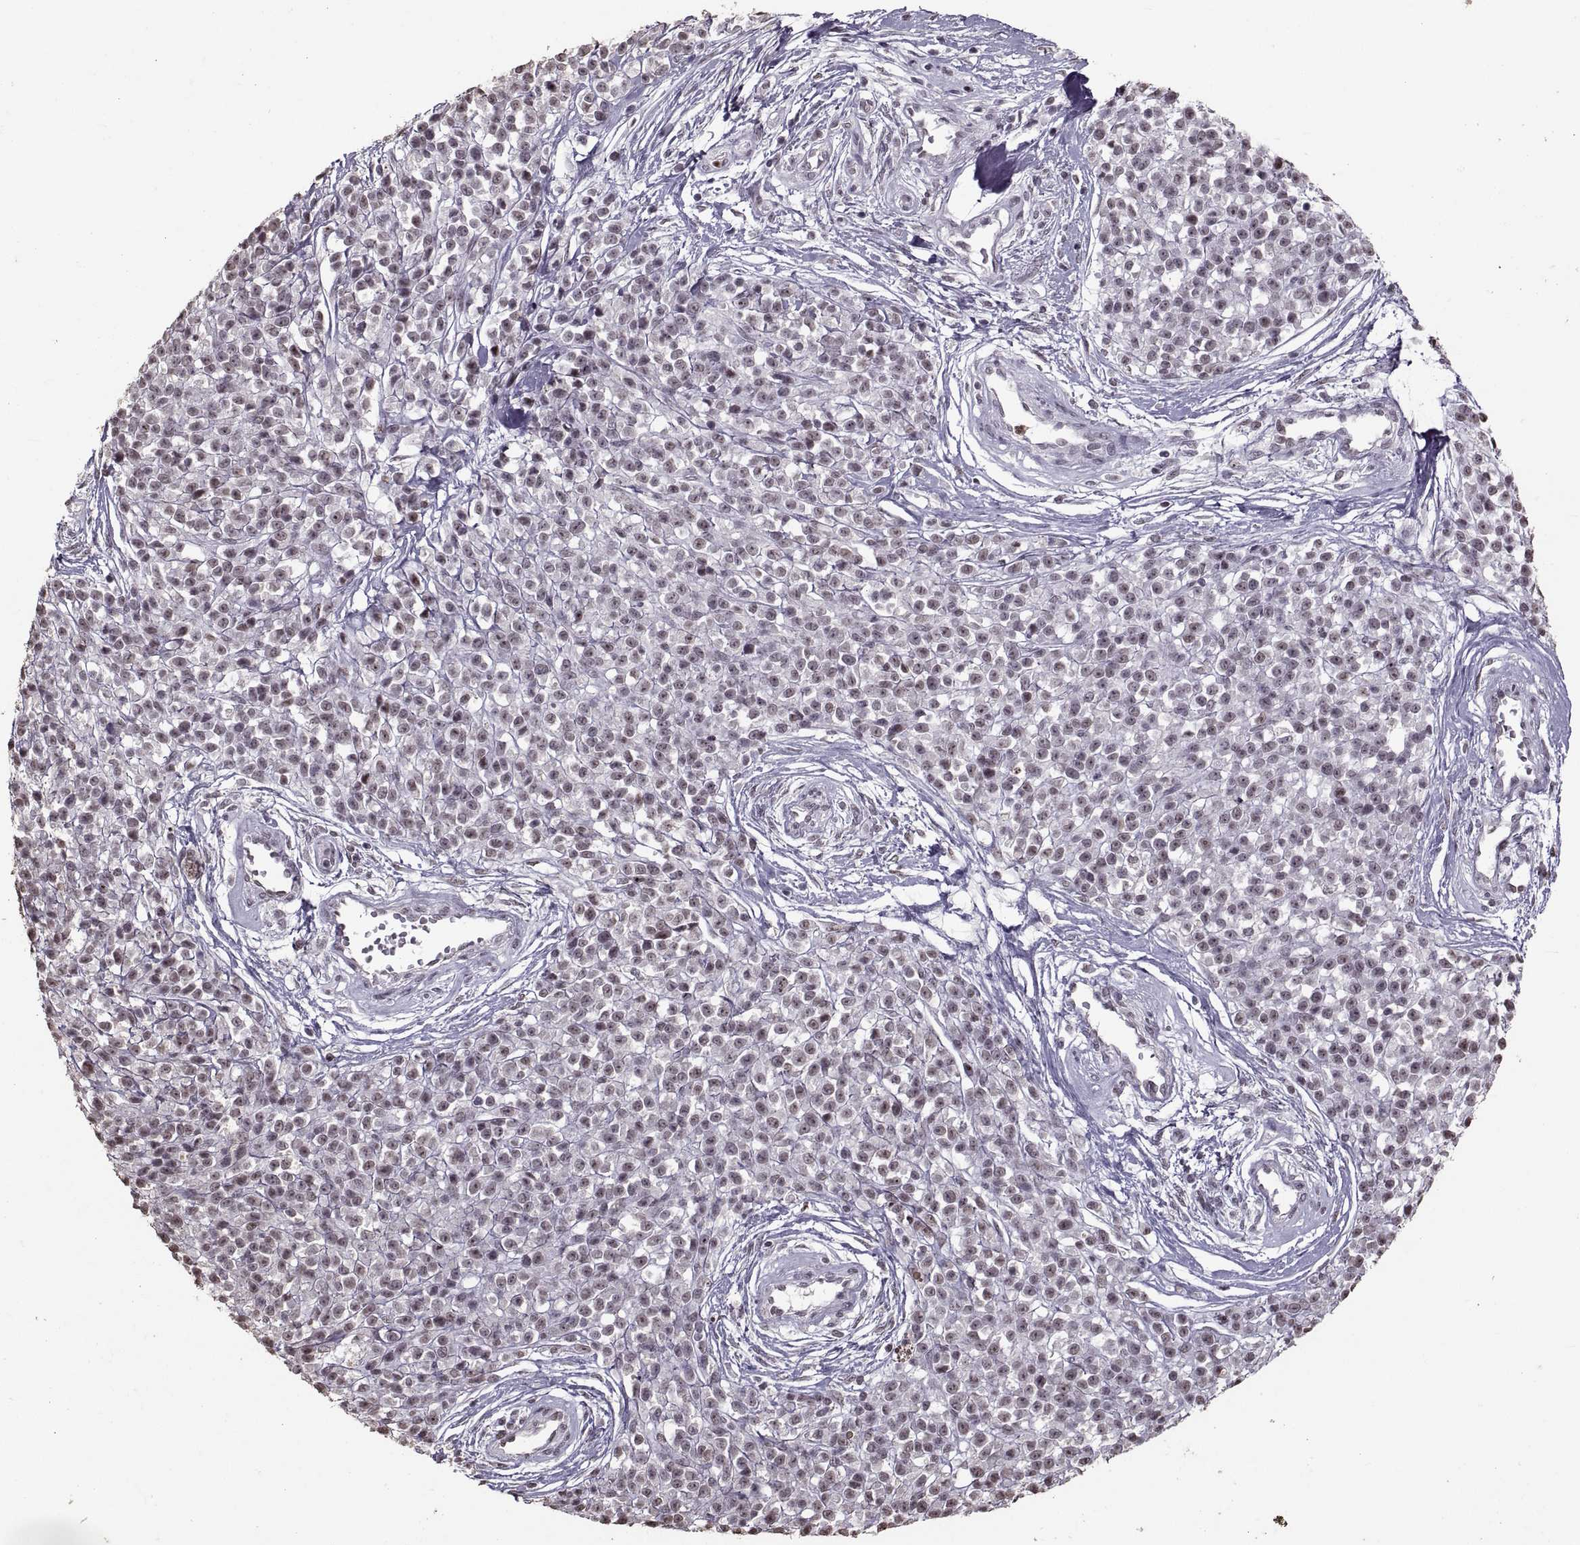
{"staining": {"intensity": "negative", "quantity": "none", "location": "none"}, "tissue": "melanoma", "cell_type": "Tumor cells", "image_type": "cancer", "snomed": [{"axis": "morphology", "description": "Malignant melanoma, NOS"}, {"axis": "topography", "description": "Skin"}, {"axis": "topography", "description": "Skin of trunk"}], "caption": "Immunohistochemistry of human malignant melanoma displays no positivity in tumor cells. Nuclei are stained in blue.", "gene": "PALS1", "patient": {"sex": "male", "age": 74}}